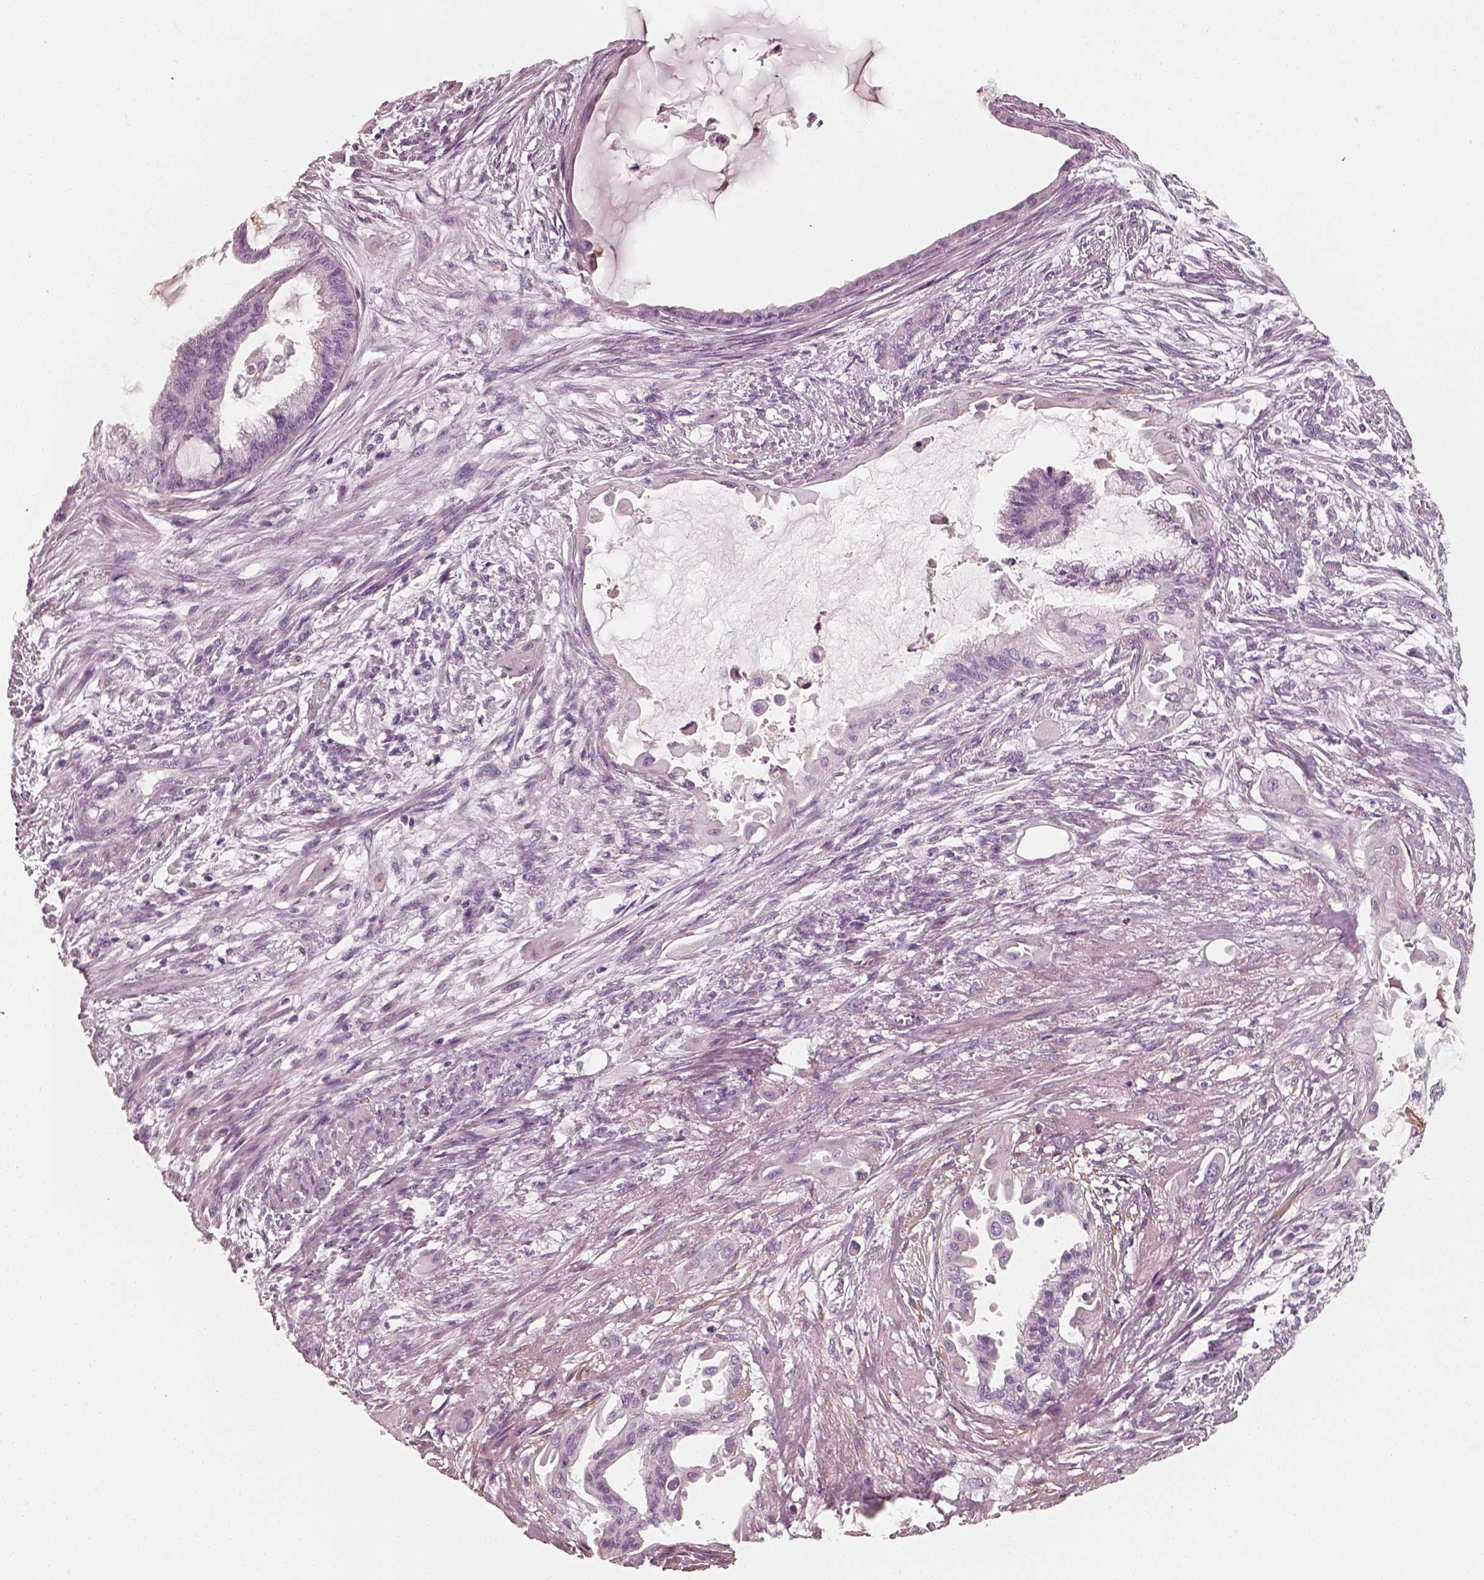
{"staining": {"intensity": "negative", "quantity": "none", "location": "none"}, "tissue": "endometrial cancer", "cell_type": "Tumor cells", "image_type": "cancer", "snomed": [{"axis": "morphology", "description": "Adenocarcinoma, NOS"}, {"axis": "topography", "description": "Endometrium"}], "caption": "The micrograph shows no significant expression in tumor cells of endometrial cancer.", "gene": "RS1", "patient": {"sex": "female", "age": 86}}